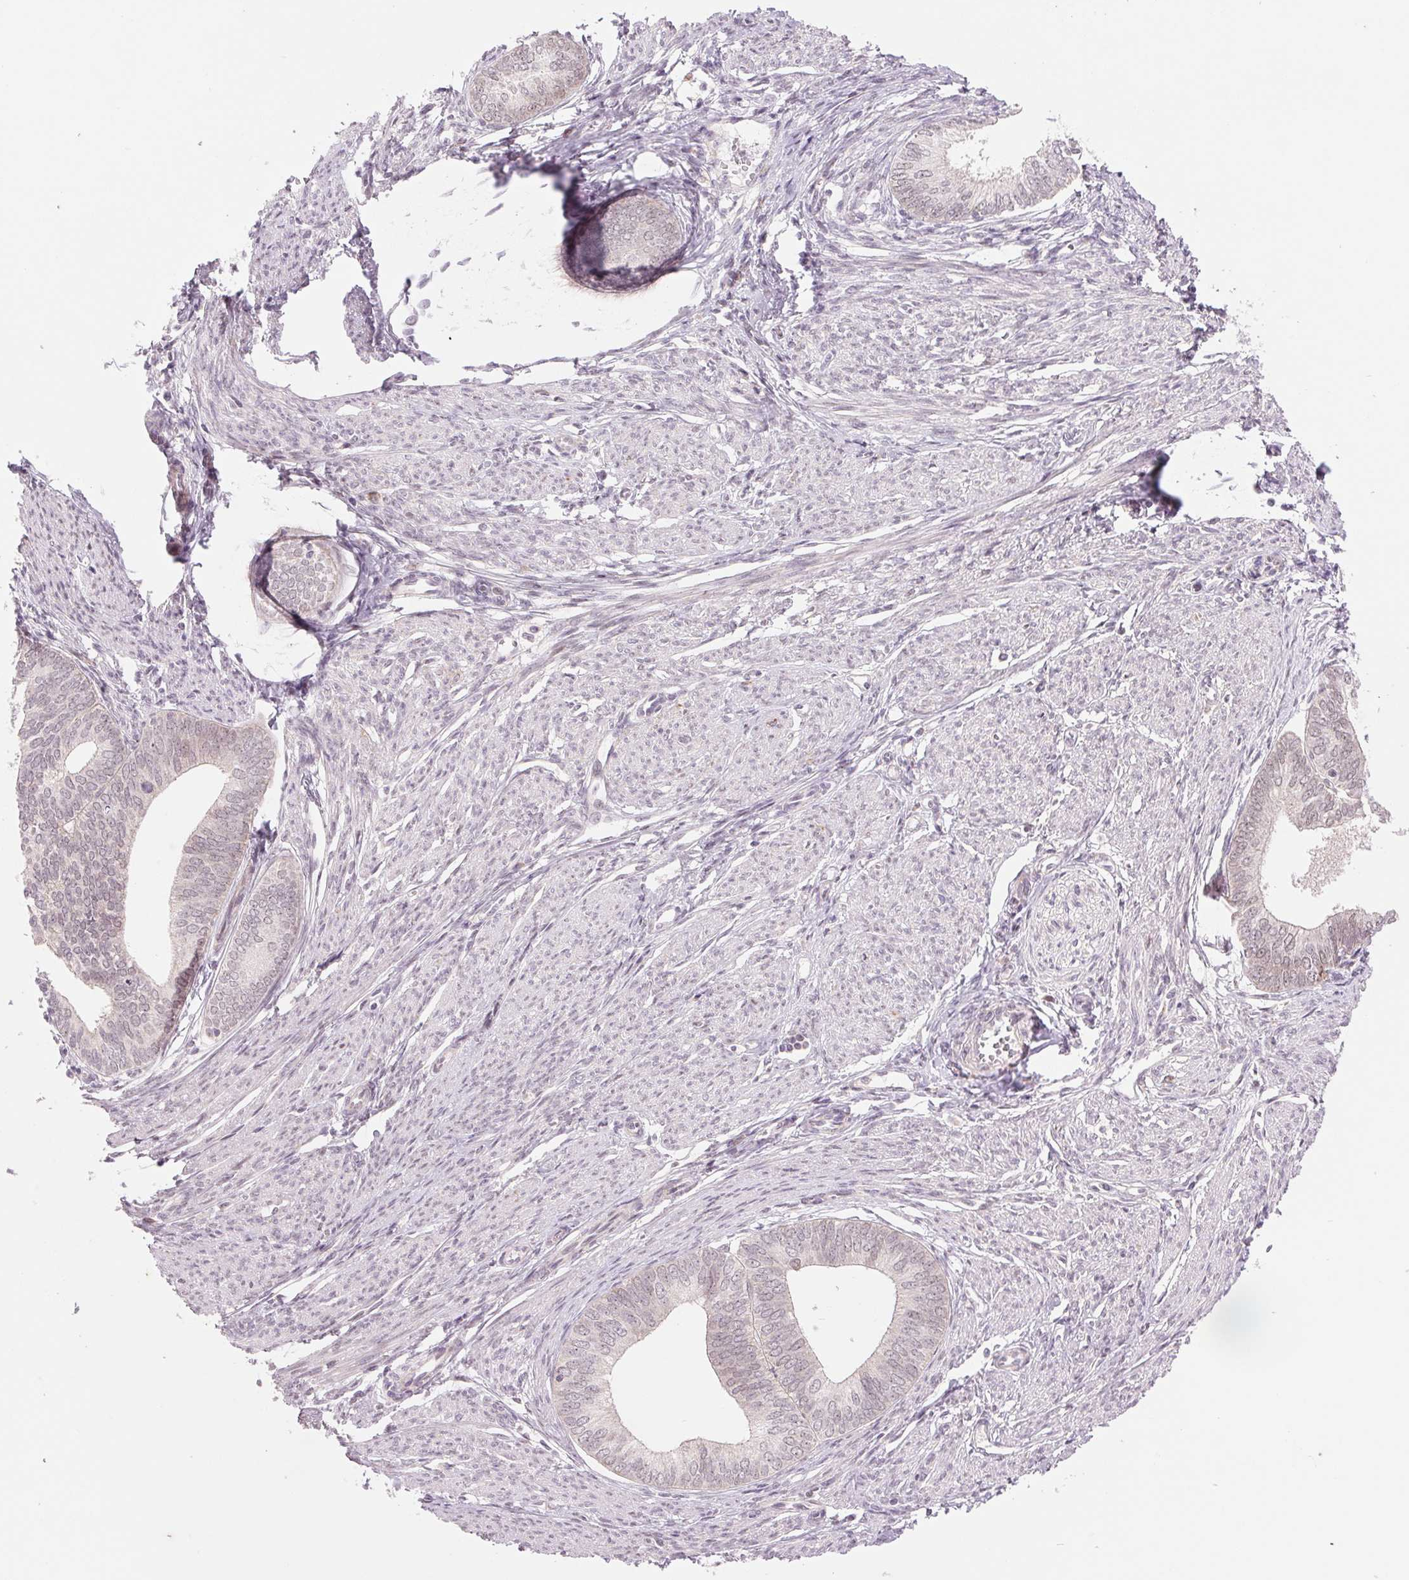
{"staining": {"intensity": "weak", "quantity": "<25%", "location": "cytoplasmic/membranous,nuclear"}, "tissue": "endometrial cancer", "cell_type": "Tumor cells", "image_type": "cancer", "snomed": [{"axis": "morphology", "description": "Adenocarcinoma, NOS"}, {"axis": "topography", "description": "Endometrium"}], "caption": "The IHC micrograph has no significant staining in tumor cells of endometrial adenocarcinoma tissue.", "gene": "ARHGAP32", "patient": {"sex": "female", "age": 75}}